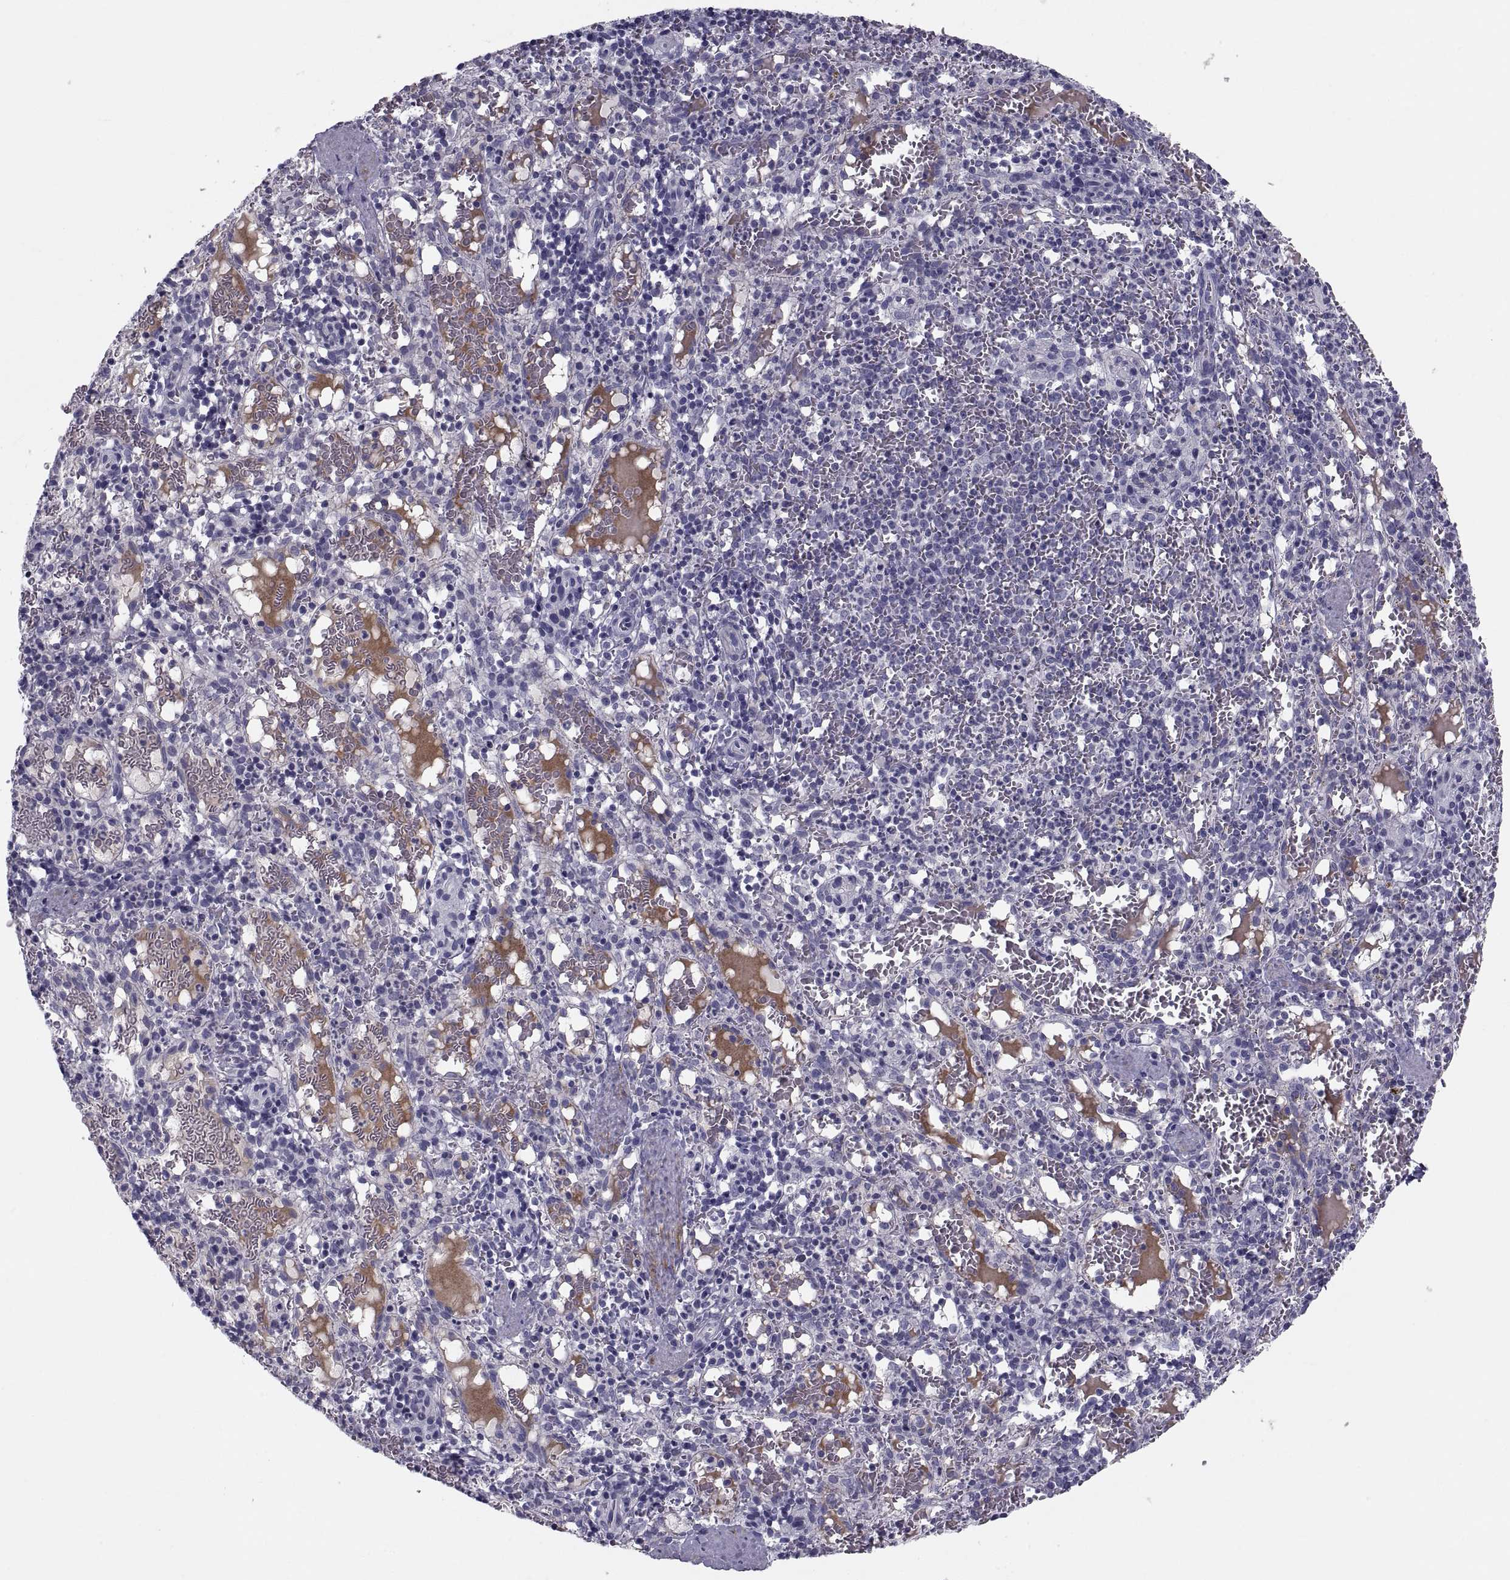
{"staining": {"intensity": "negative", "quantity": "none", "location": "none"}, "tissue": "spleen", "cell_type": "Cells in red pulp", "image_type": "normal", "snomed": [{"axis": "morphology", "description": "Normal tissue, NOS"}, {"axis": "topography", "description": "Spleen"}], "caption": "Human spleen stained for a protein using immunohistochemistry shows no staining in cells in red pulp.", "gene": "PDZRN4", "patient": {"sex": "male", "age": 11}}